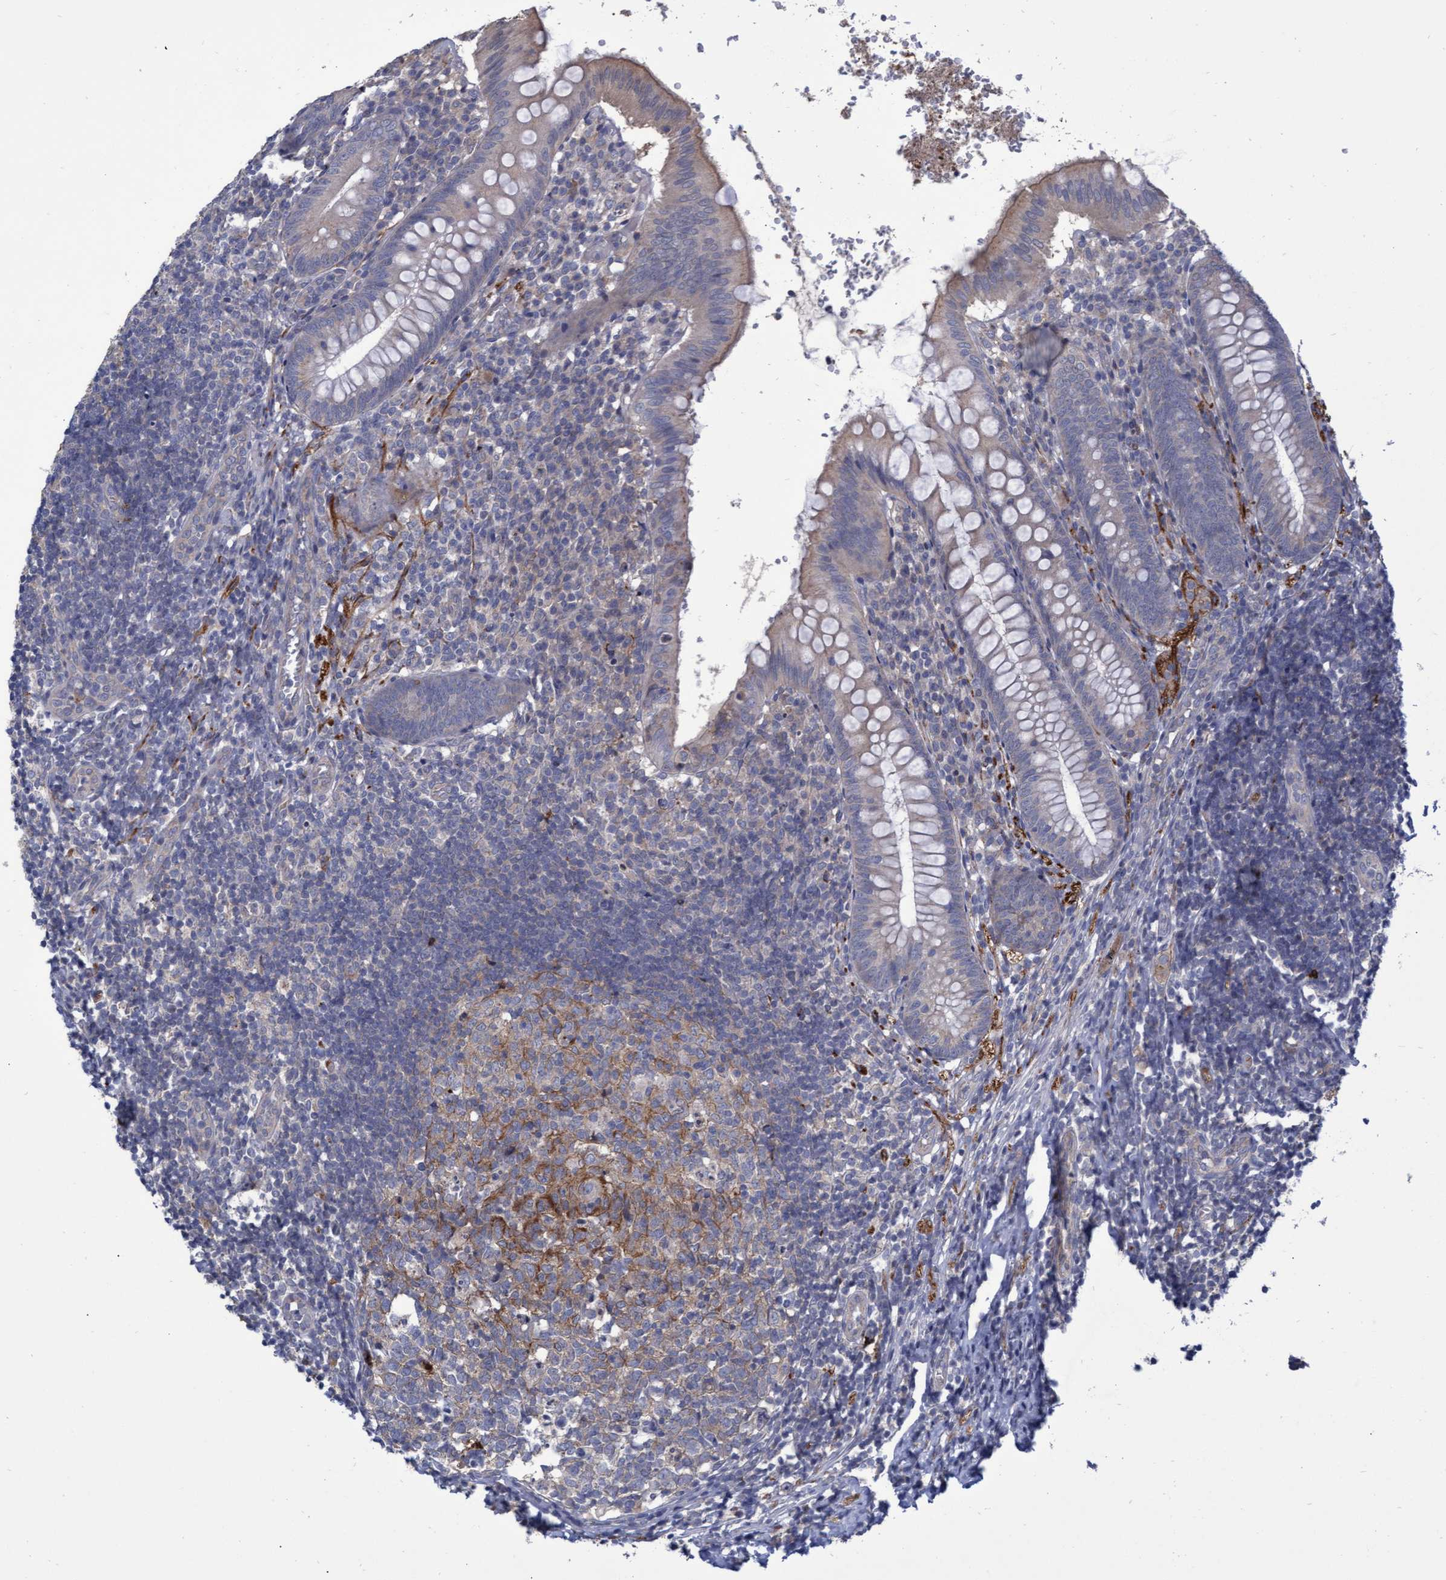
{"staining": {"intensity": "weak", "quantity": "<25%", "location": "cytoplasmic/membranous"}, "tissue": "appendix", "cell_type": "Glandular cells", "image_type": "normal", "snomed": [{"axis": "morphology", "description": "Normal tissue, NOS"}, {"axis": "topography", "description": "Appendix"}], "caption": "This is an immunohistochemistry (IHC) photomicrograph of normal appendix. There is no positivity in glandular cells.", "gene": "ABCF2", "patient": {"sex": "male", "age": 8}}